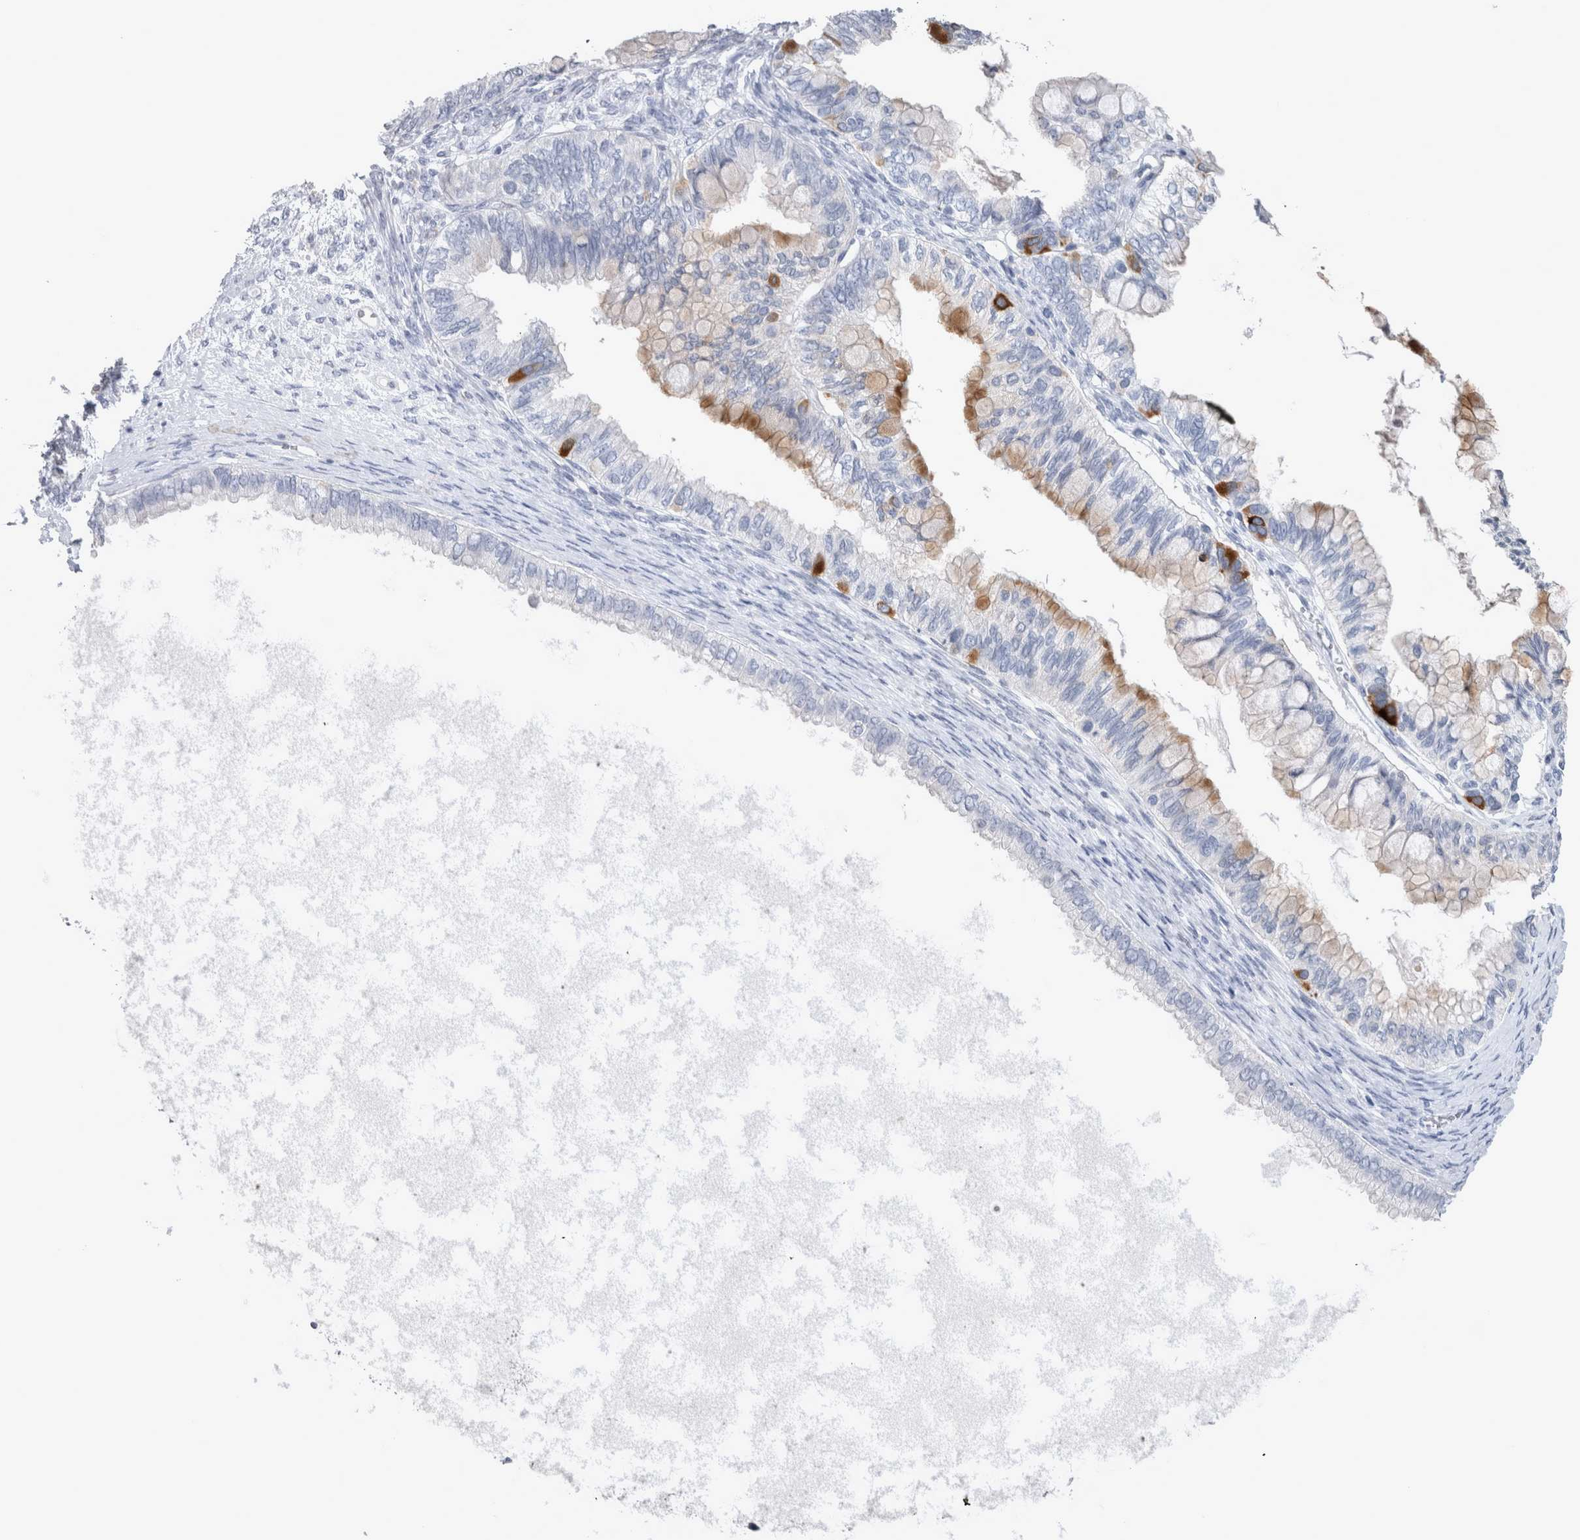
{"staining": {"intensity": "moderate", "quantity": "<25%", "location": "cytoplasmic/membranous"}, "tissue": "ovarian cancer", "cell_type": "Tumor cells", "image_type": "cancer", "snomed": [{"axis": "morphology", "description": "Cystadenocarcinoma, mucinous, NOS"}, {"axis": "topography", "description": "Ovary"}], "caption": "About <25% of tumor cells in ovarian cancer (mucinous cystadenocarcinoma) show moderate cytoplasmic/membranous protein staining as visualized by brown immunohistochemical staining.", "gene": "MSMB", "patient": {"sex": "female", "age": 80}}